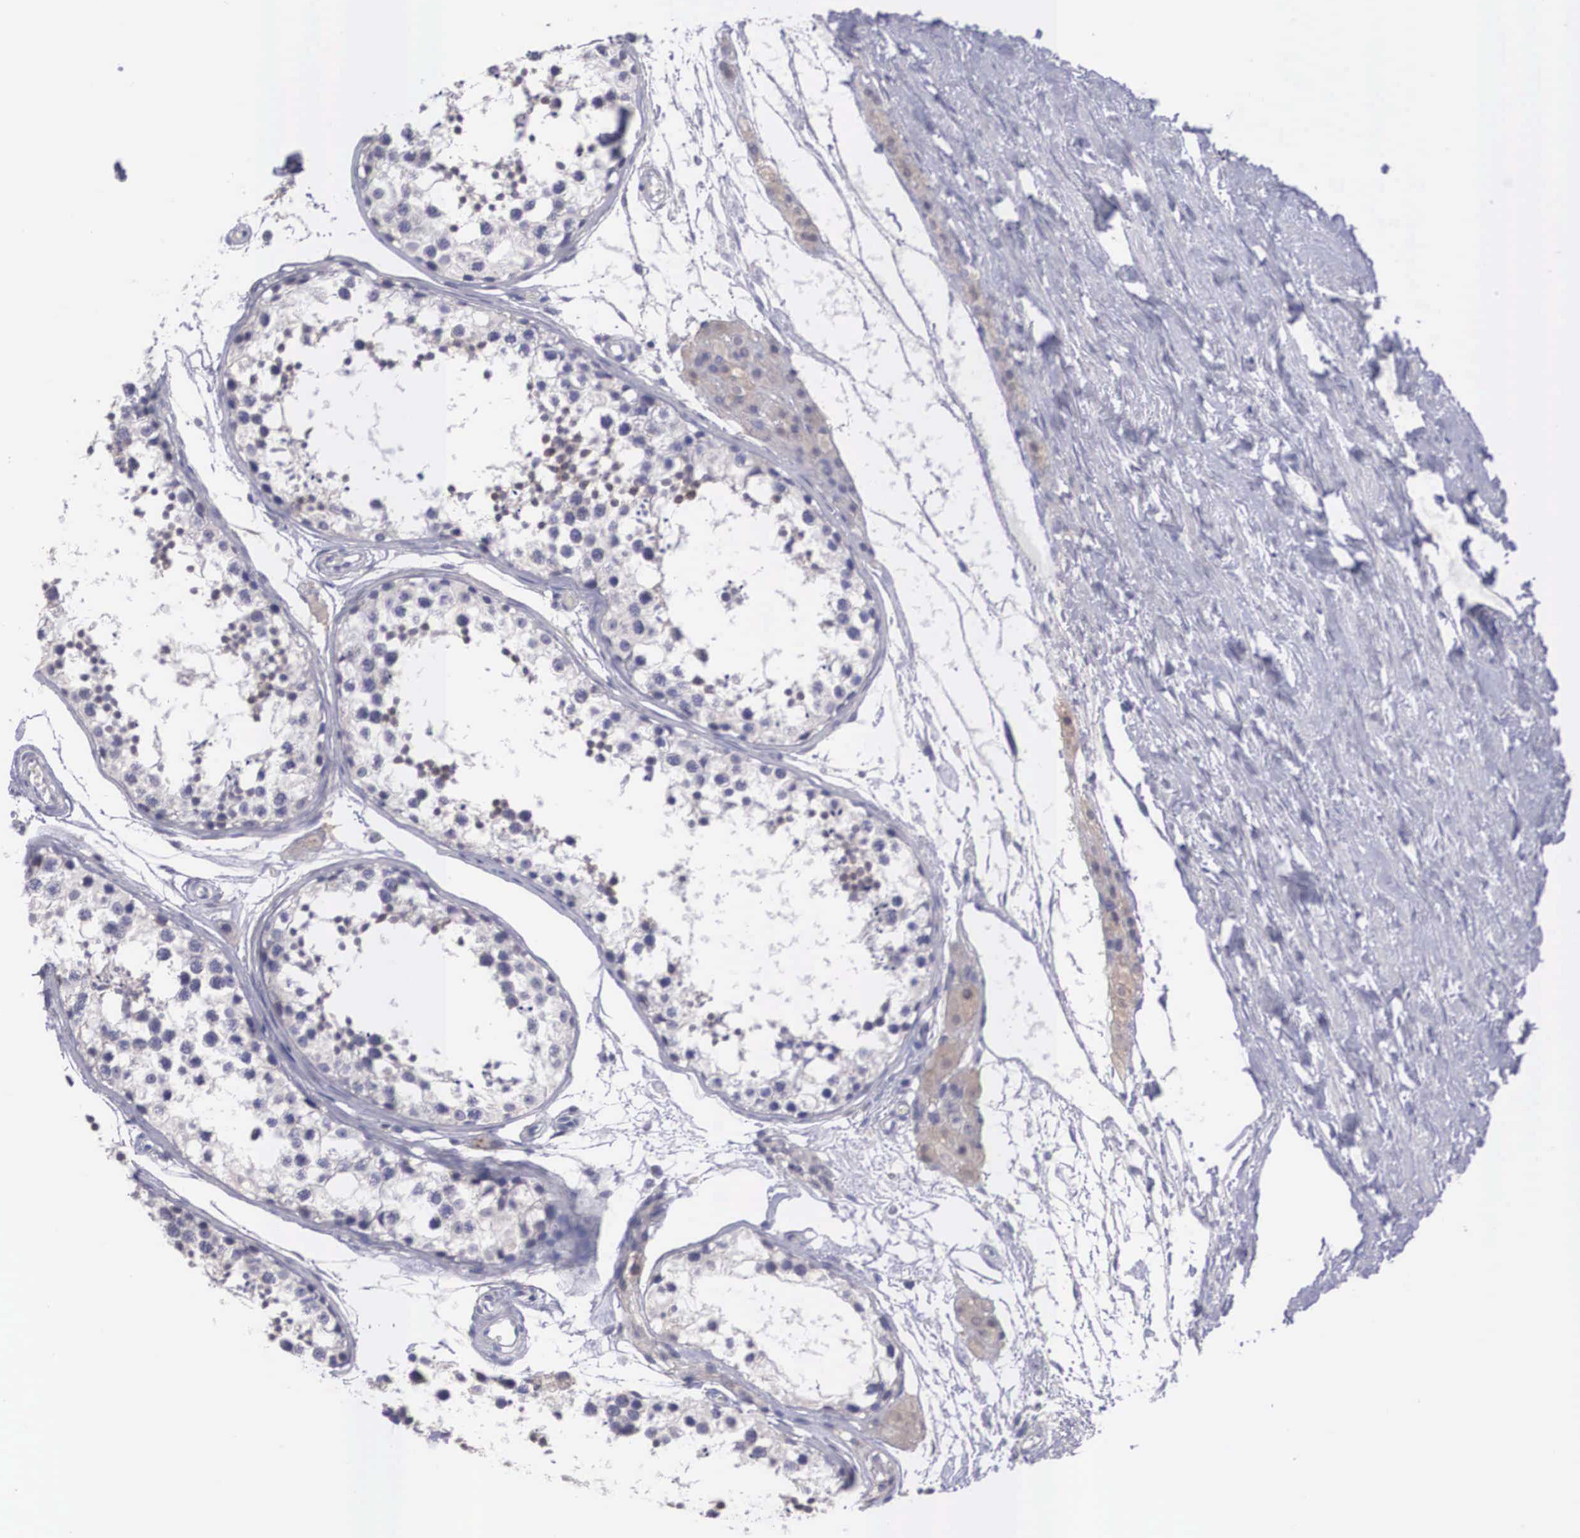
{"staining": {"intensity": "negative", "quantity": "none", "location": "none"}, "tissue": "testis", "cell_type": "Cells in seminiferous ducts", "image_type": "normal", "snomed": [{"axis": "morphology", "description": "Normal tissue, NOS"}, {"axis": "topography", "description": "Testis"}], "caption": "High magnification brightfield microscopy of normal testis stained with DAB (3,3'-diaminobenzidine) (brown) and counterstained with hematoxylin (blue): cells in seminiferous ducts show no significant positivity. Brightfield microscopy of immunohistochemistry (IHC) stained with DAB (3,3'-diaminobenzidine) (brown) and hematoxylin (blue), captured at high magnification.", "gene": "REPS2", "patient": {"sex": "male", "age": 57}}